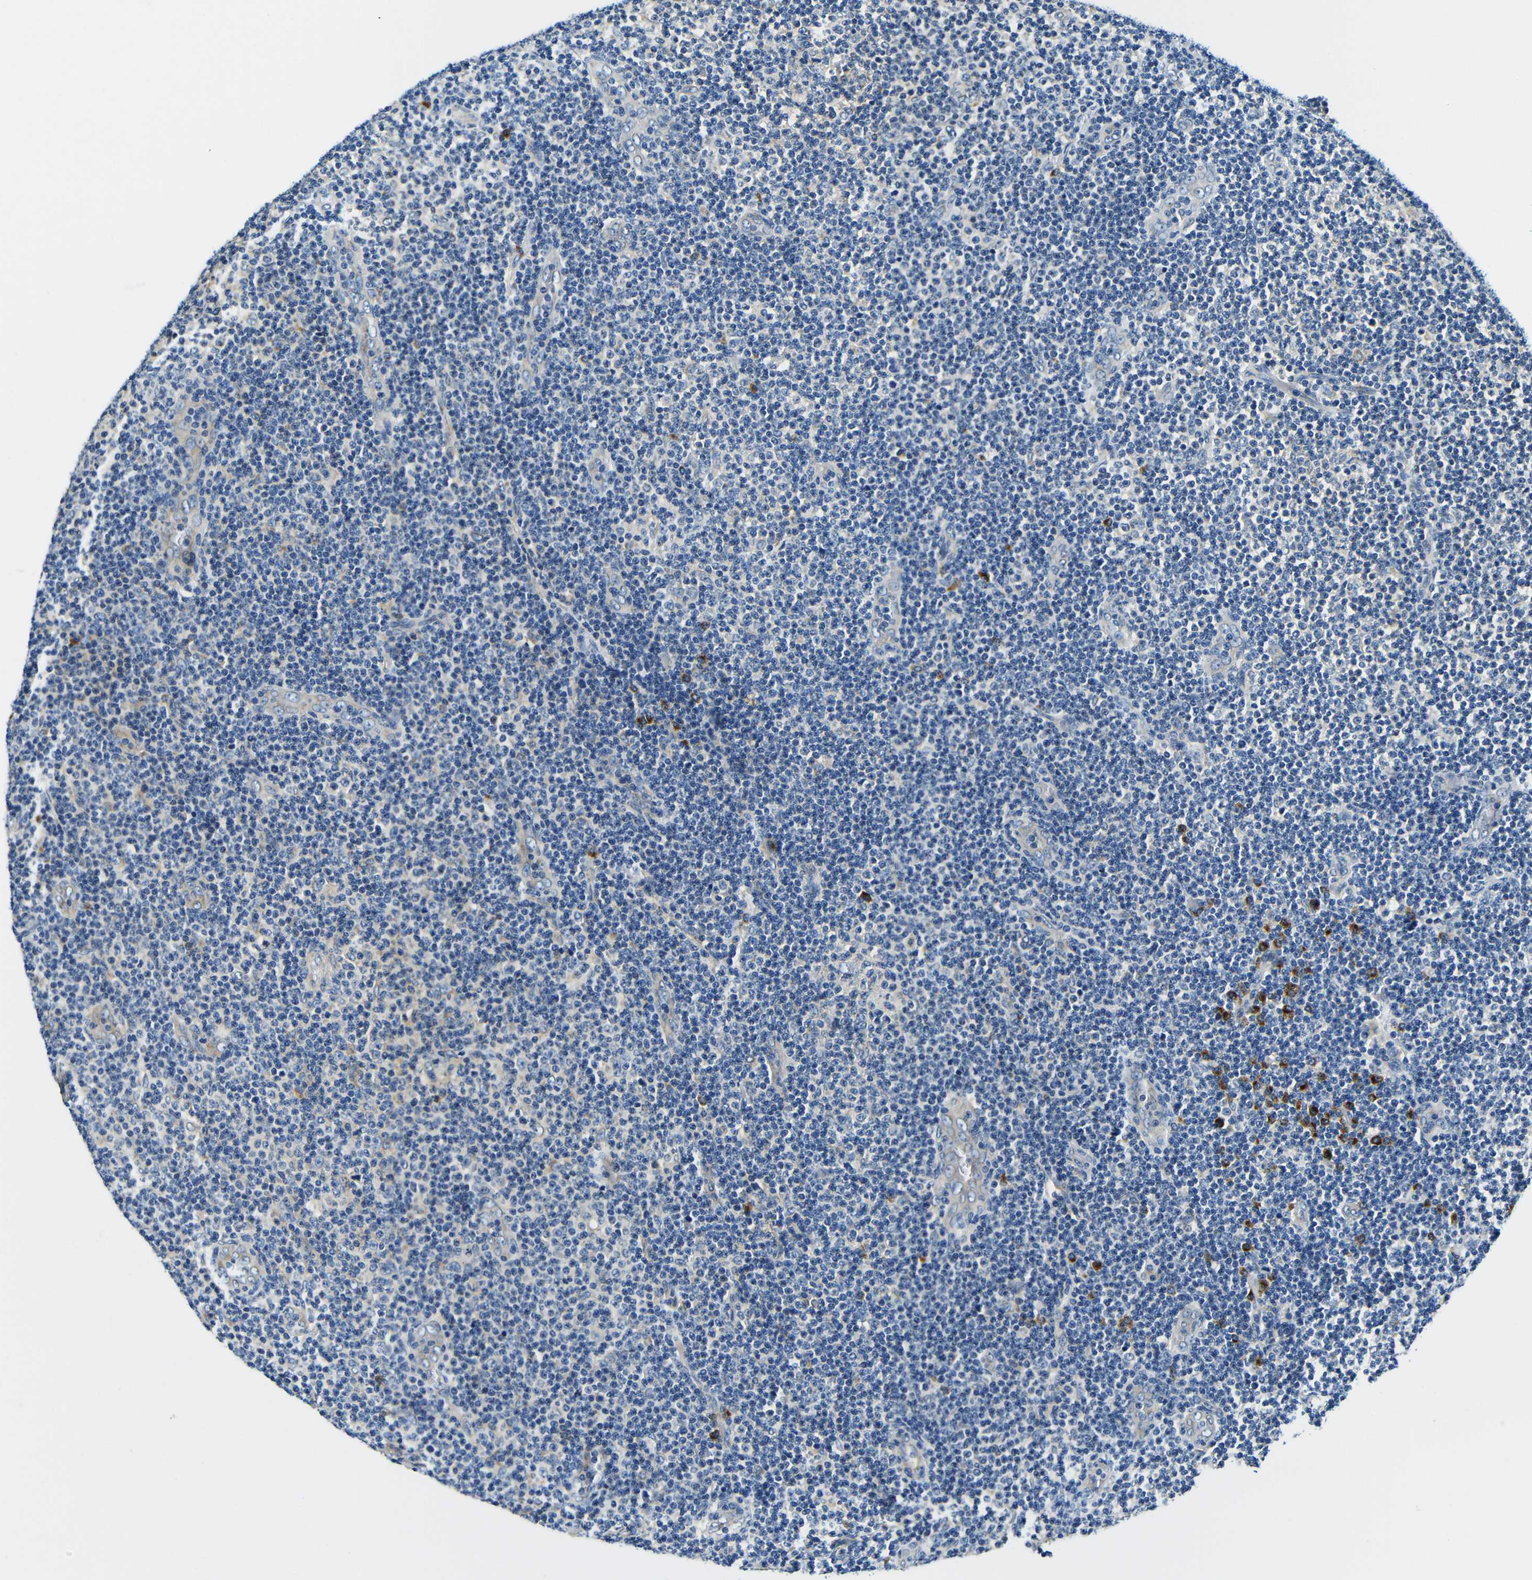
{"staining": {"intensity": "weak", "quantity": "<25%", "location": "cytoplasmic/membranous"}, "tissue": "lymphoma", "cell_type": "Tumor cells", "image_type": "cancer", "snomed": [{"axis": "morphology", "description": "Malignant lymphoma, non-Hodgkin's type, Low grade"}, {"axis": "topography", "description": "Lymph node"}], "caption": "Tumor cells are negative for brown protein staining in lymphoma.", "gene": "USO1", "patient": {"sex": "male", "age": 83}}